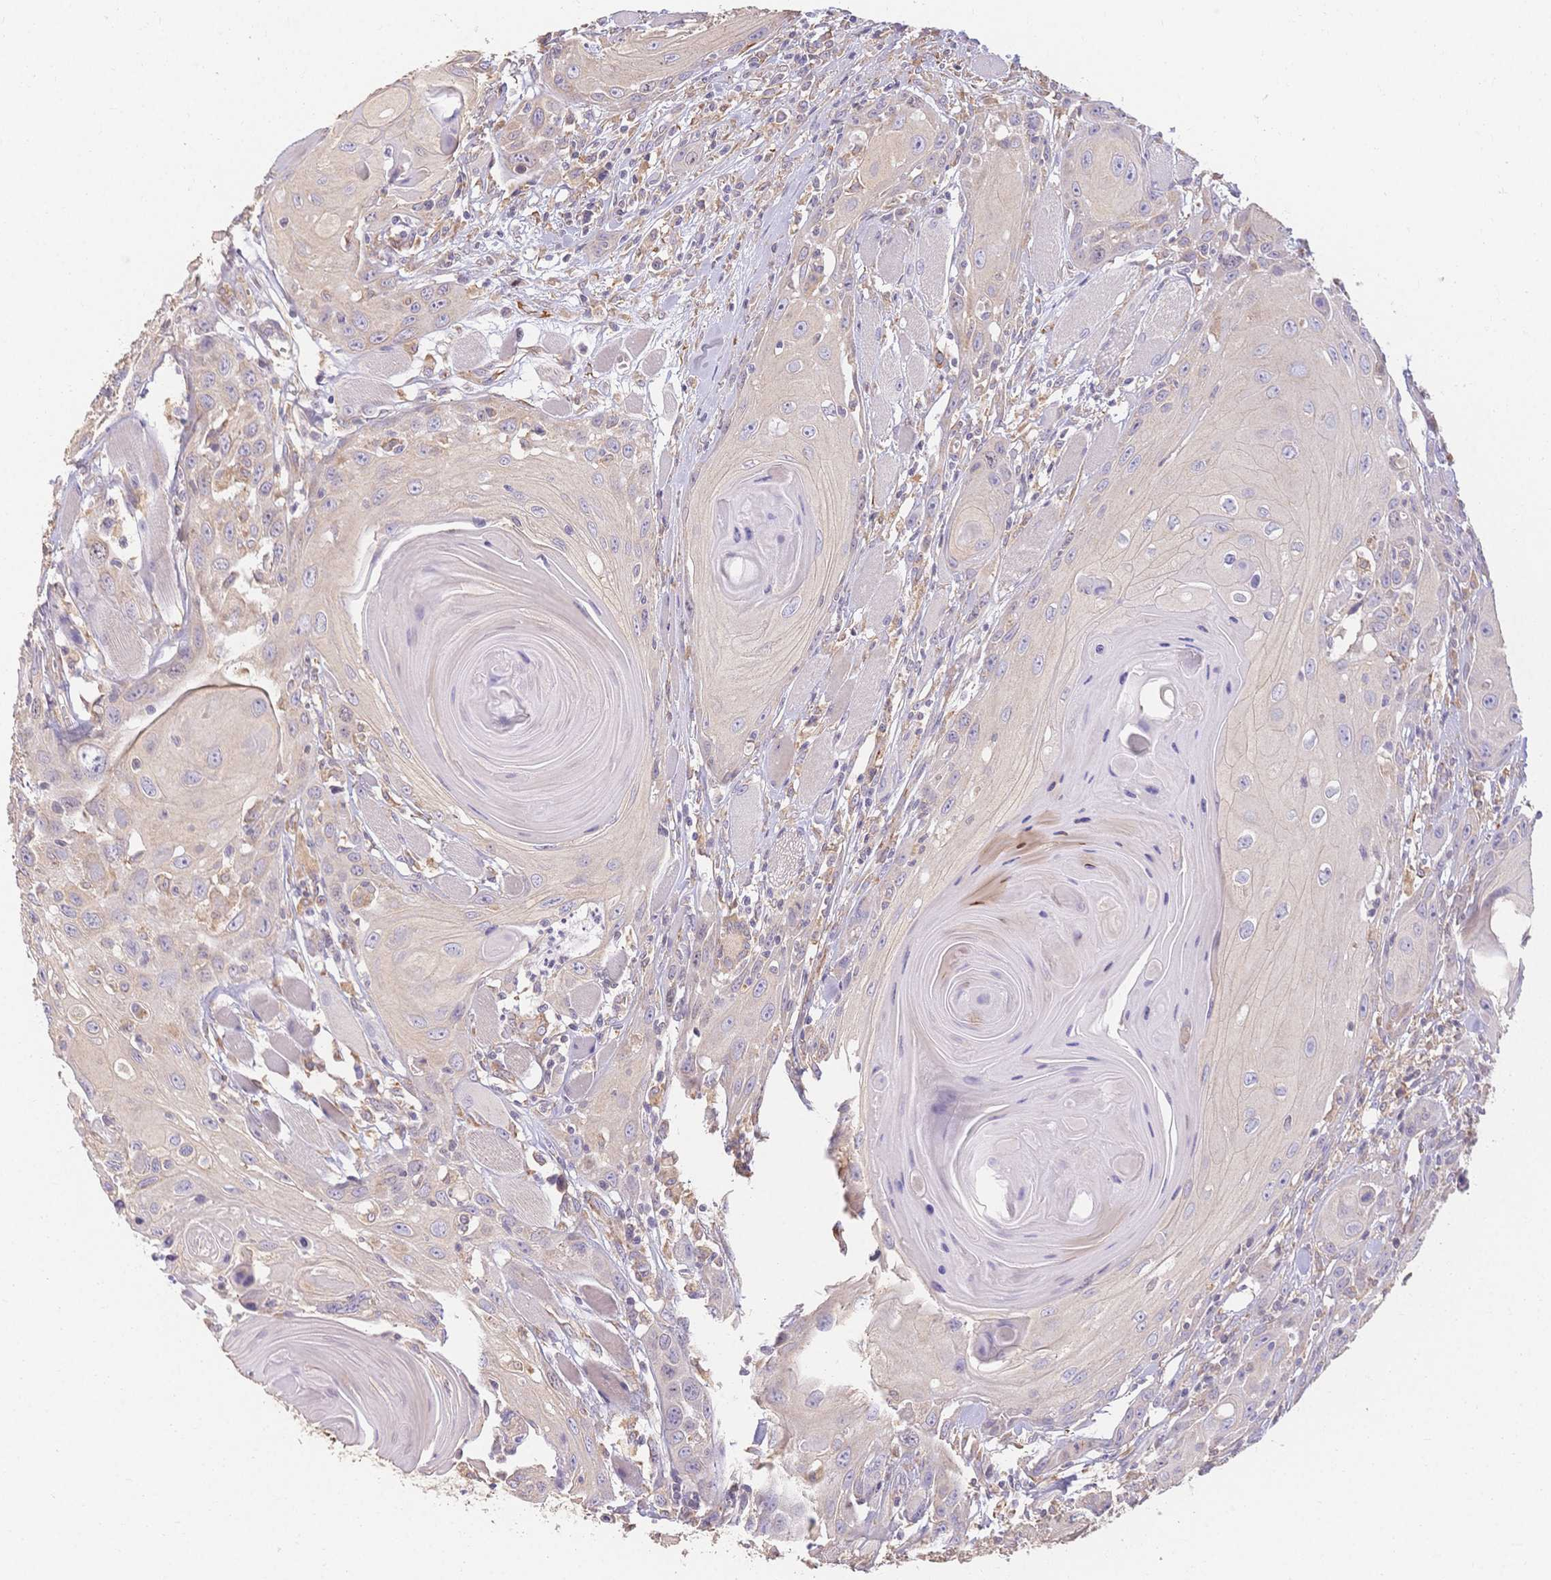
{"staining": {"intensity": "negative", "quantity": "none", "location": "none"}, "tissue": "head and neck cancer", "cell_type": "Tumor cells", "image_type": "cancer", "snomed": [{"axis": "morphology", "description": "Squamous cell carcinoma, NOS"}, {"axis": "topography", "description": "Head-Neck"}], "caption": "DAB (3,3'-diaminobenzidine) immunohistochemical staining of human squamous cell carcinoma (head and neck) reveals no significant positivity in tumor cells.", "gene": "HS3ST5", "patient": {"sex": "female", "age": 80}}